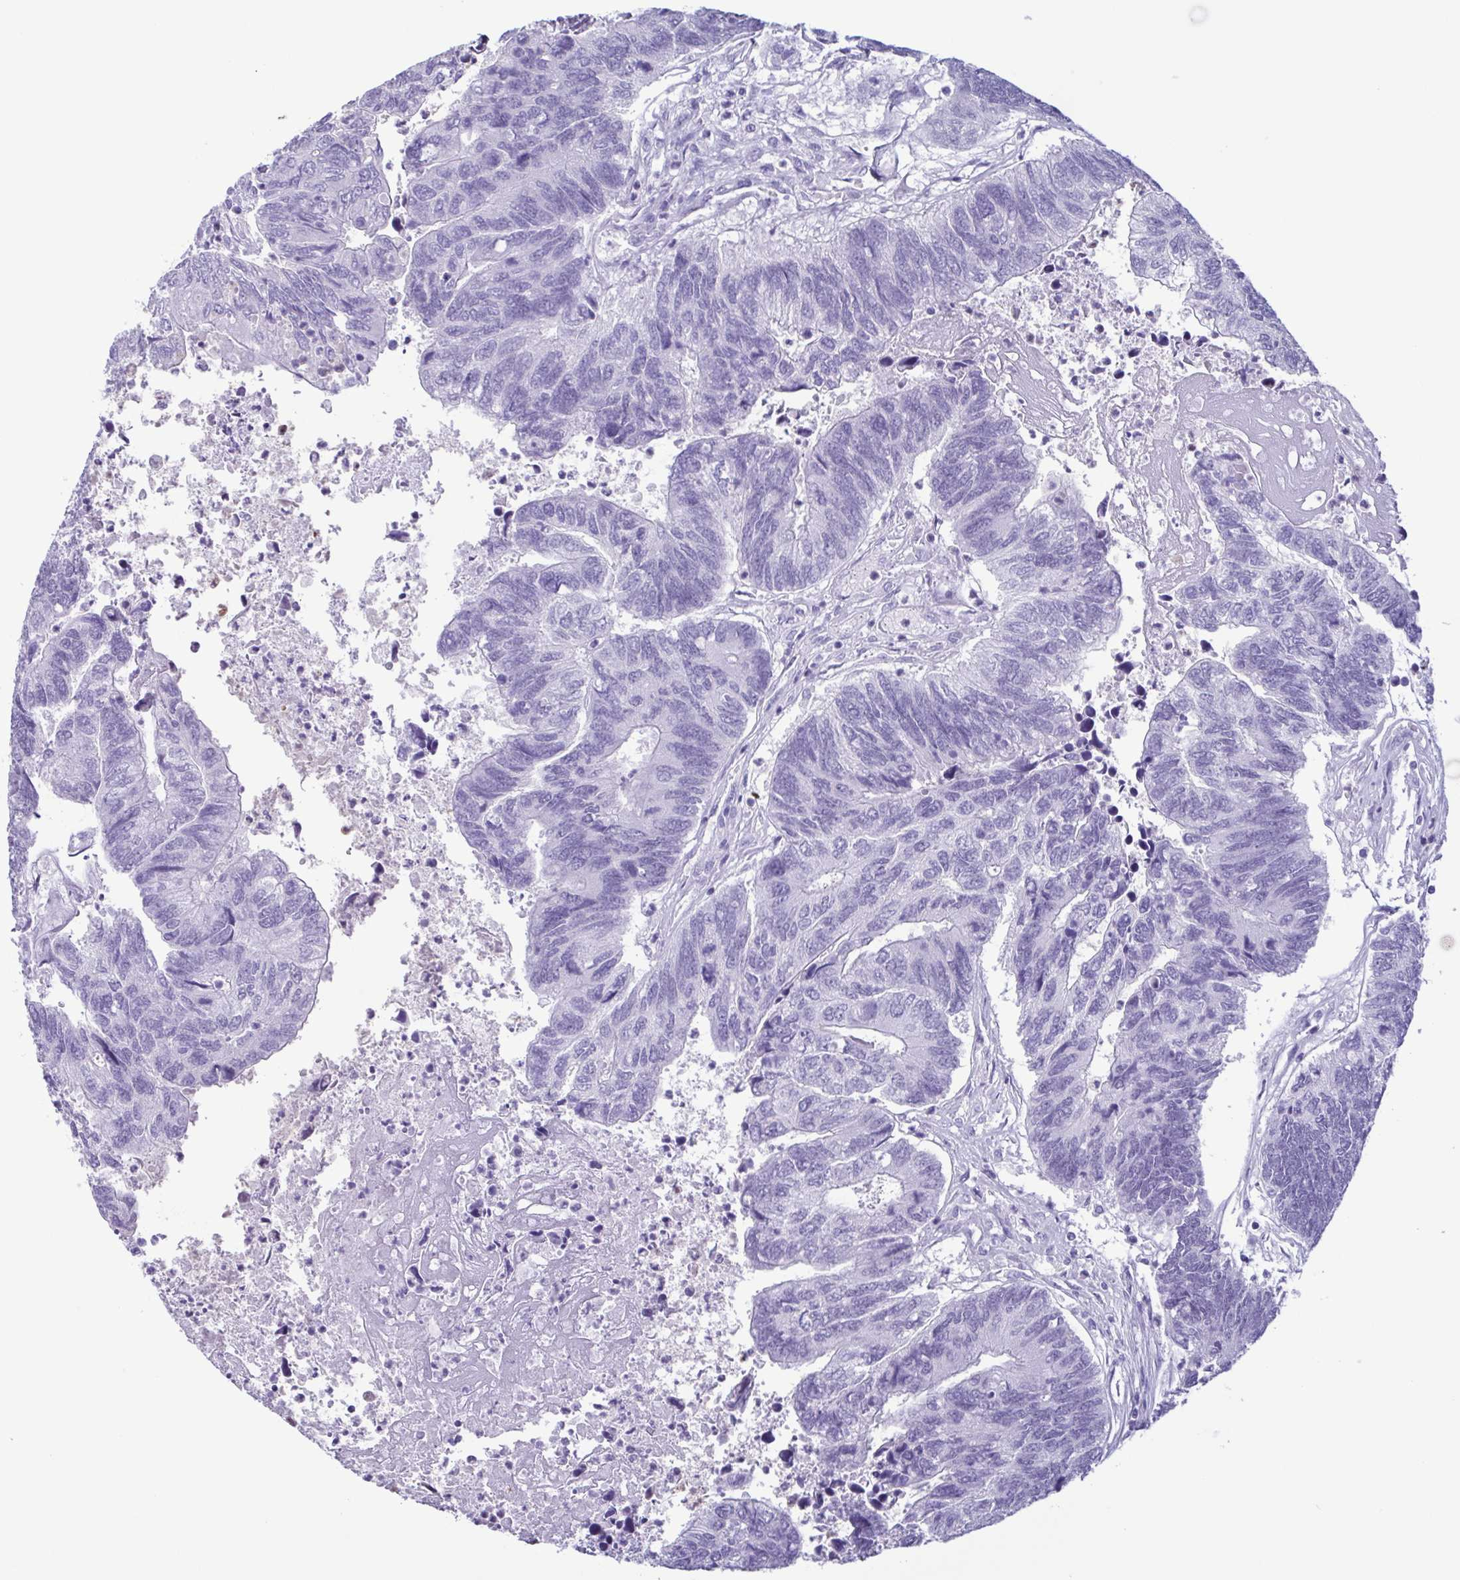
{"staining": {"intensity": "negative", "quantity": "none", "location": "none"}, "tissue": "colorectal cancer", "cell_type": "Tumor cells", "image_type": "cancer", "snomed": [{"axis": "morphology", "description": "Adenocarcinoma, NOS"}, {"axis": "topography", "description": "Colon"}], "caption": "Tumor cells are negative for brown protein staining in colorectal cancer.", "gene": "LTF", "patient": {"sex": "female", "age": 67}}